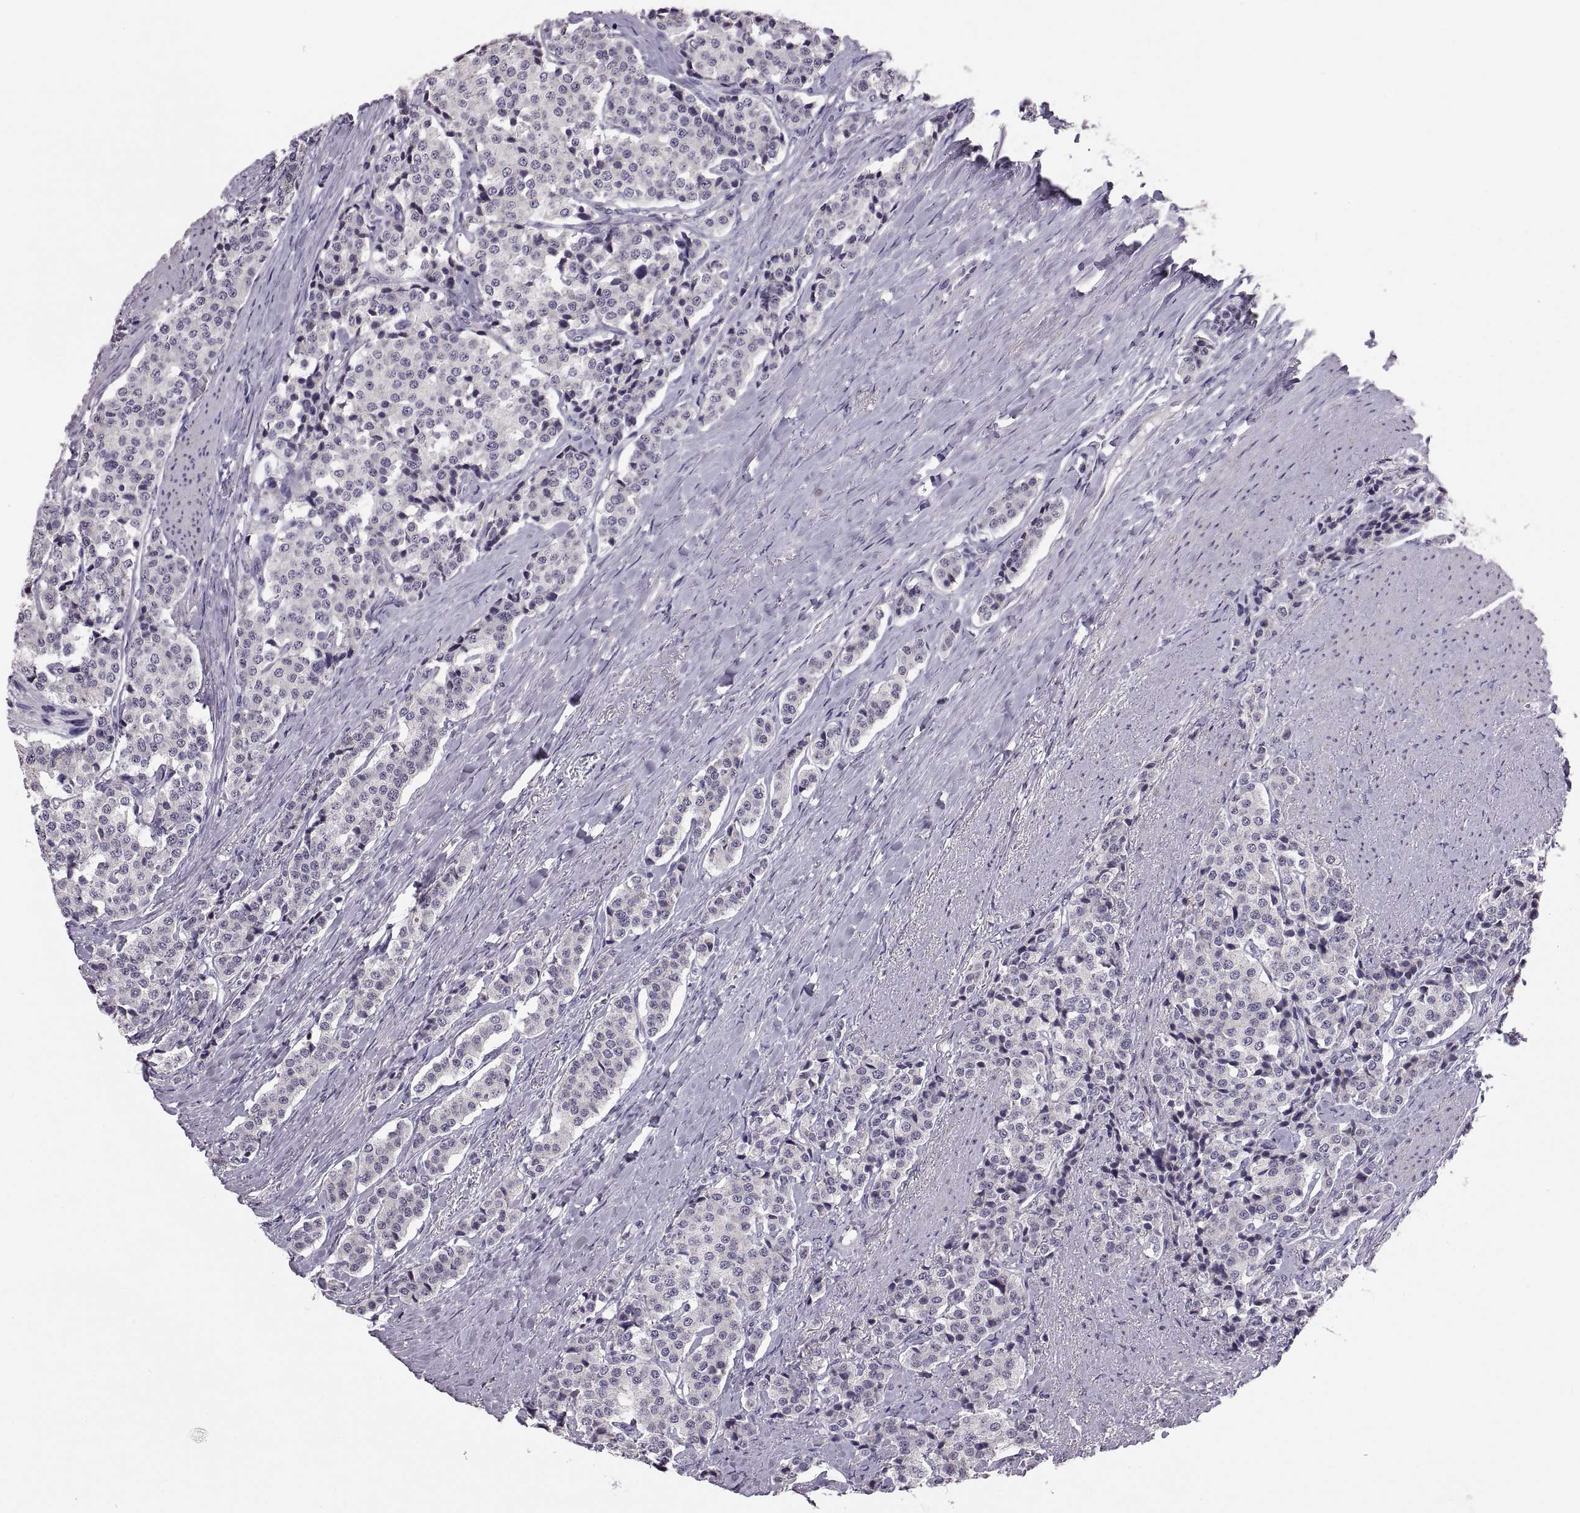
{"staining": {"intensity": "negative", "quantity": "none", "location": "none"}, "tissue": "carcinoid", "cell_type": "Tumor cells", "image_type": "cancer", "snomed": [{"axis": "morphology", "description": "Carcinoid, malignant, NOS"}, {"axis": "topography", "description": "Small intestine"}], "caption": "Tumor cells are negative for brown protein staining in carcinoid.", "gene": "MAGEB18", "patient": {"sex": "female", "age": 58}}